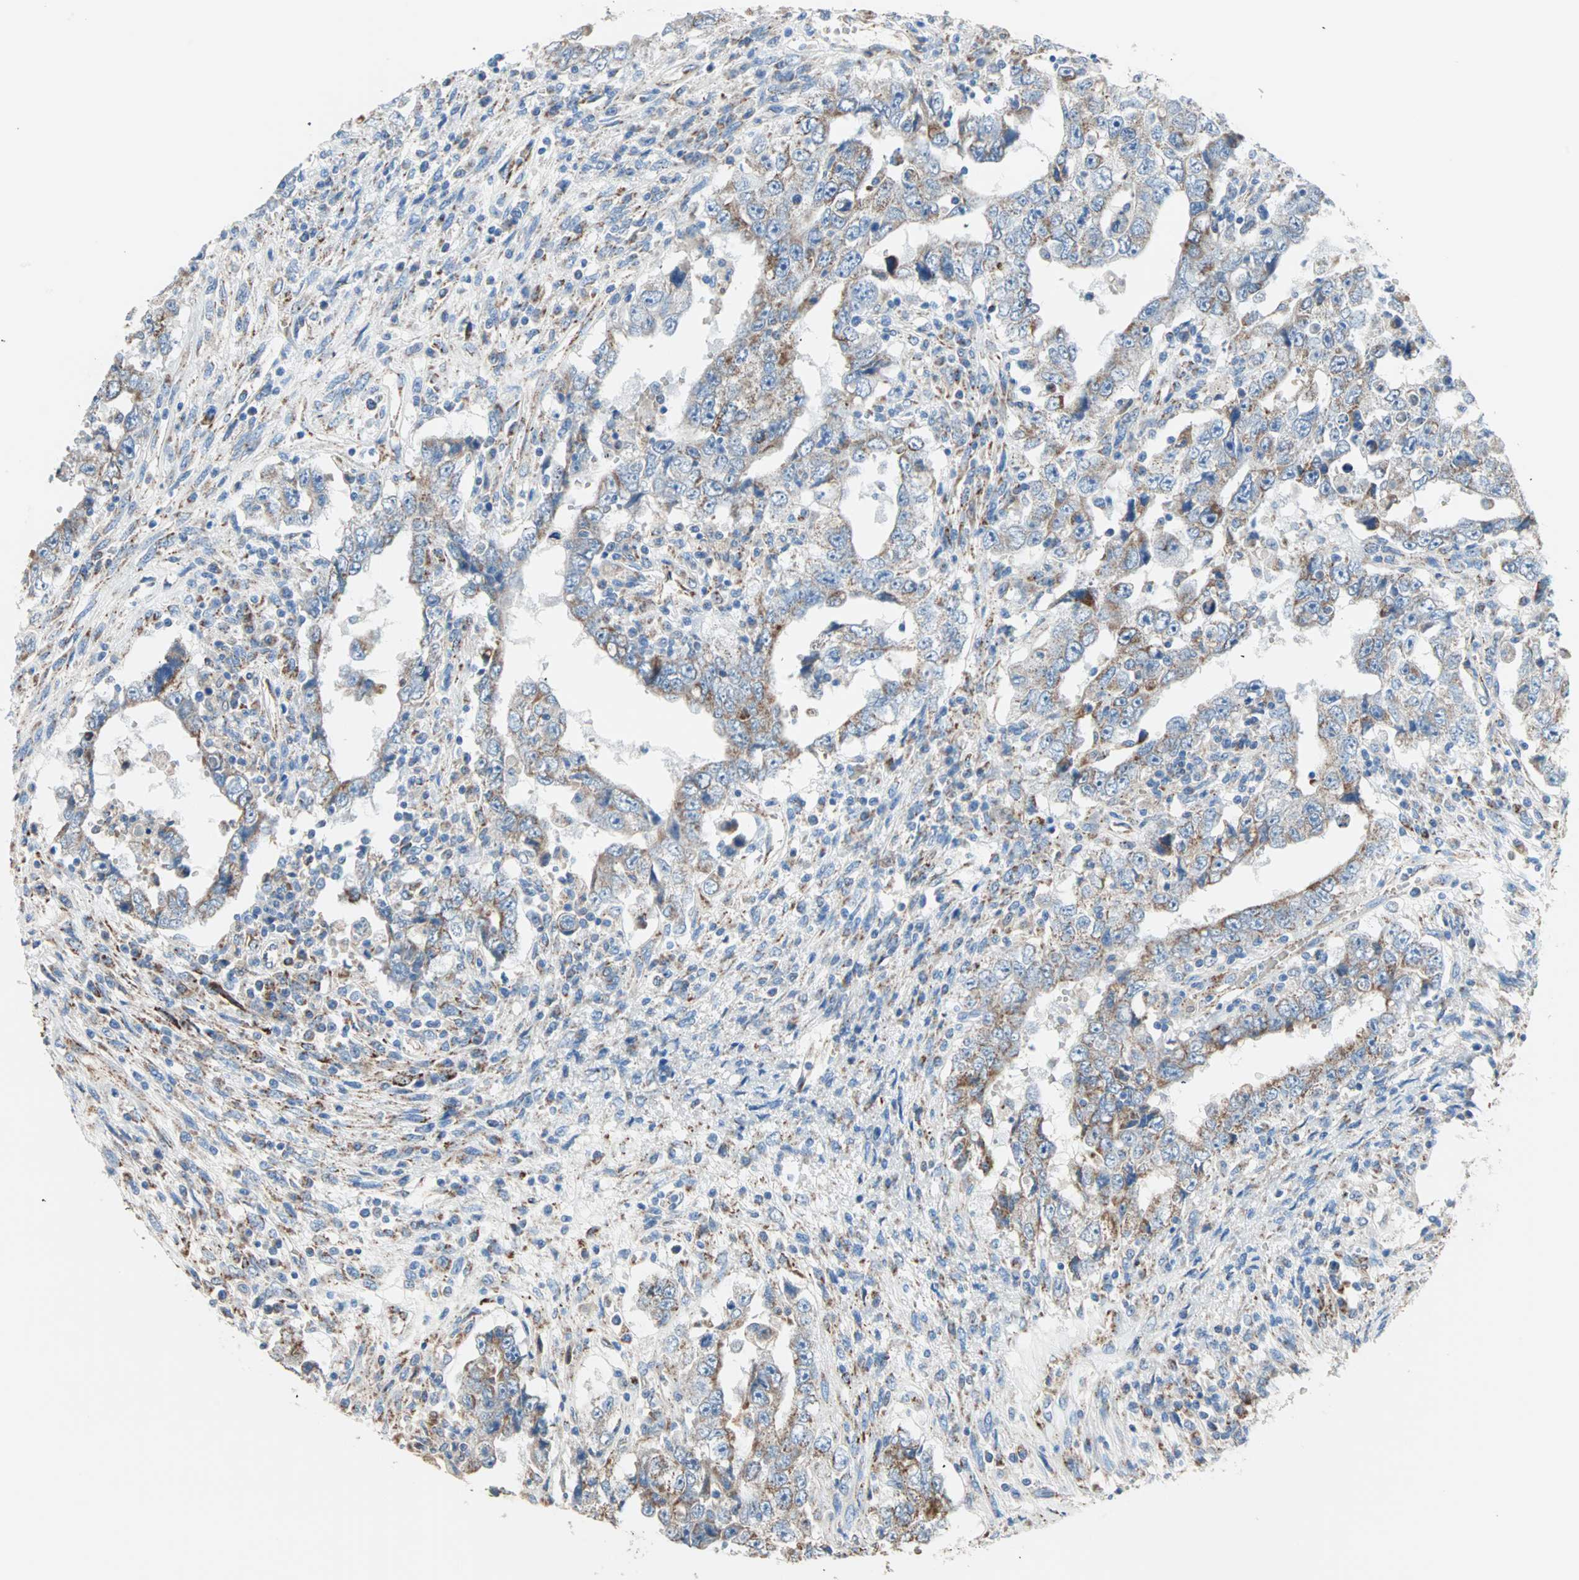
{"staining": {"intensity": "moderate", "quantity": ">75%", "location": "cytoplasmic/membranous"}, "tissue": "testis cancer", "cell_type": "Tumor cells", "image_type": "cancer", "snomed": [{"axis": "morphology", "description": "Carcinoma, Embryonal, NOS"}, {"axis": "topography", "description": "Testis"}], "caption": "Immunohistochemical staining of human testis cancer shows moderate cytoplasmic/membranous protein staining in about >75% of tumor cells.", "gene": "TST", "patient": {"sex": "male", "age": 26}}